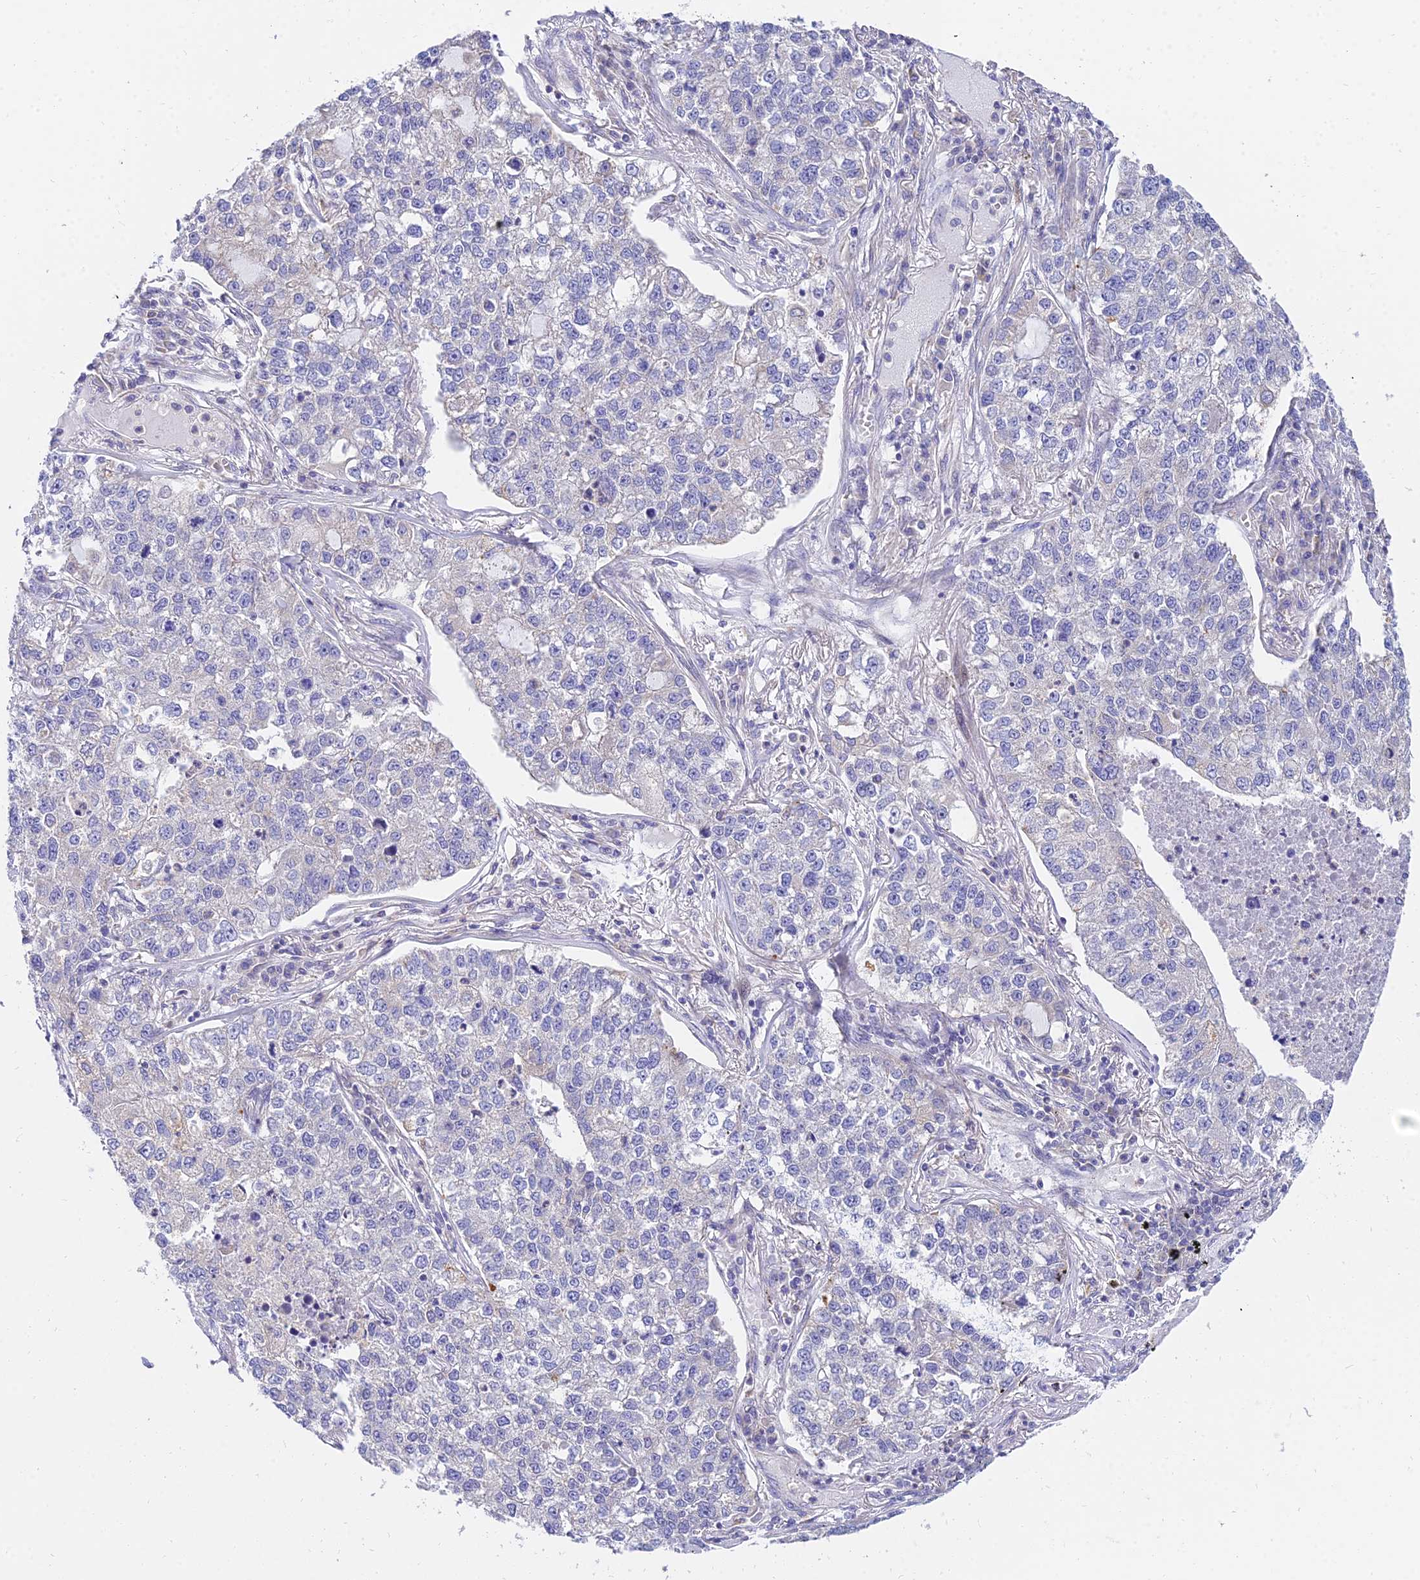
{"staining": {"intensity": "negative", "quantity": "none", "location": "none"}, "tissue": "lung cancer", "cell_type": "Tumor cells", "image_type": "cancer", "snomed": [{"axis": "morphology", "description": "Adenocarcinoma, NOS"}, {"axis": "topography", "description": "Lung"}], "caption": "High magnification brightfield microscopy of lung cancer stained with DAB (brown) and counterstained with hematoxylin (blue): tumor cells show no significant positivity.", "gene": "ARL8B", "patient": {"sex": "male", "age": 49}}